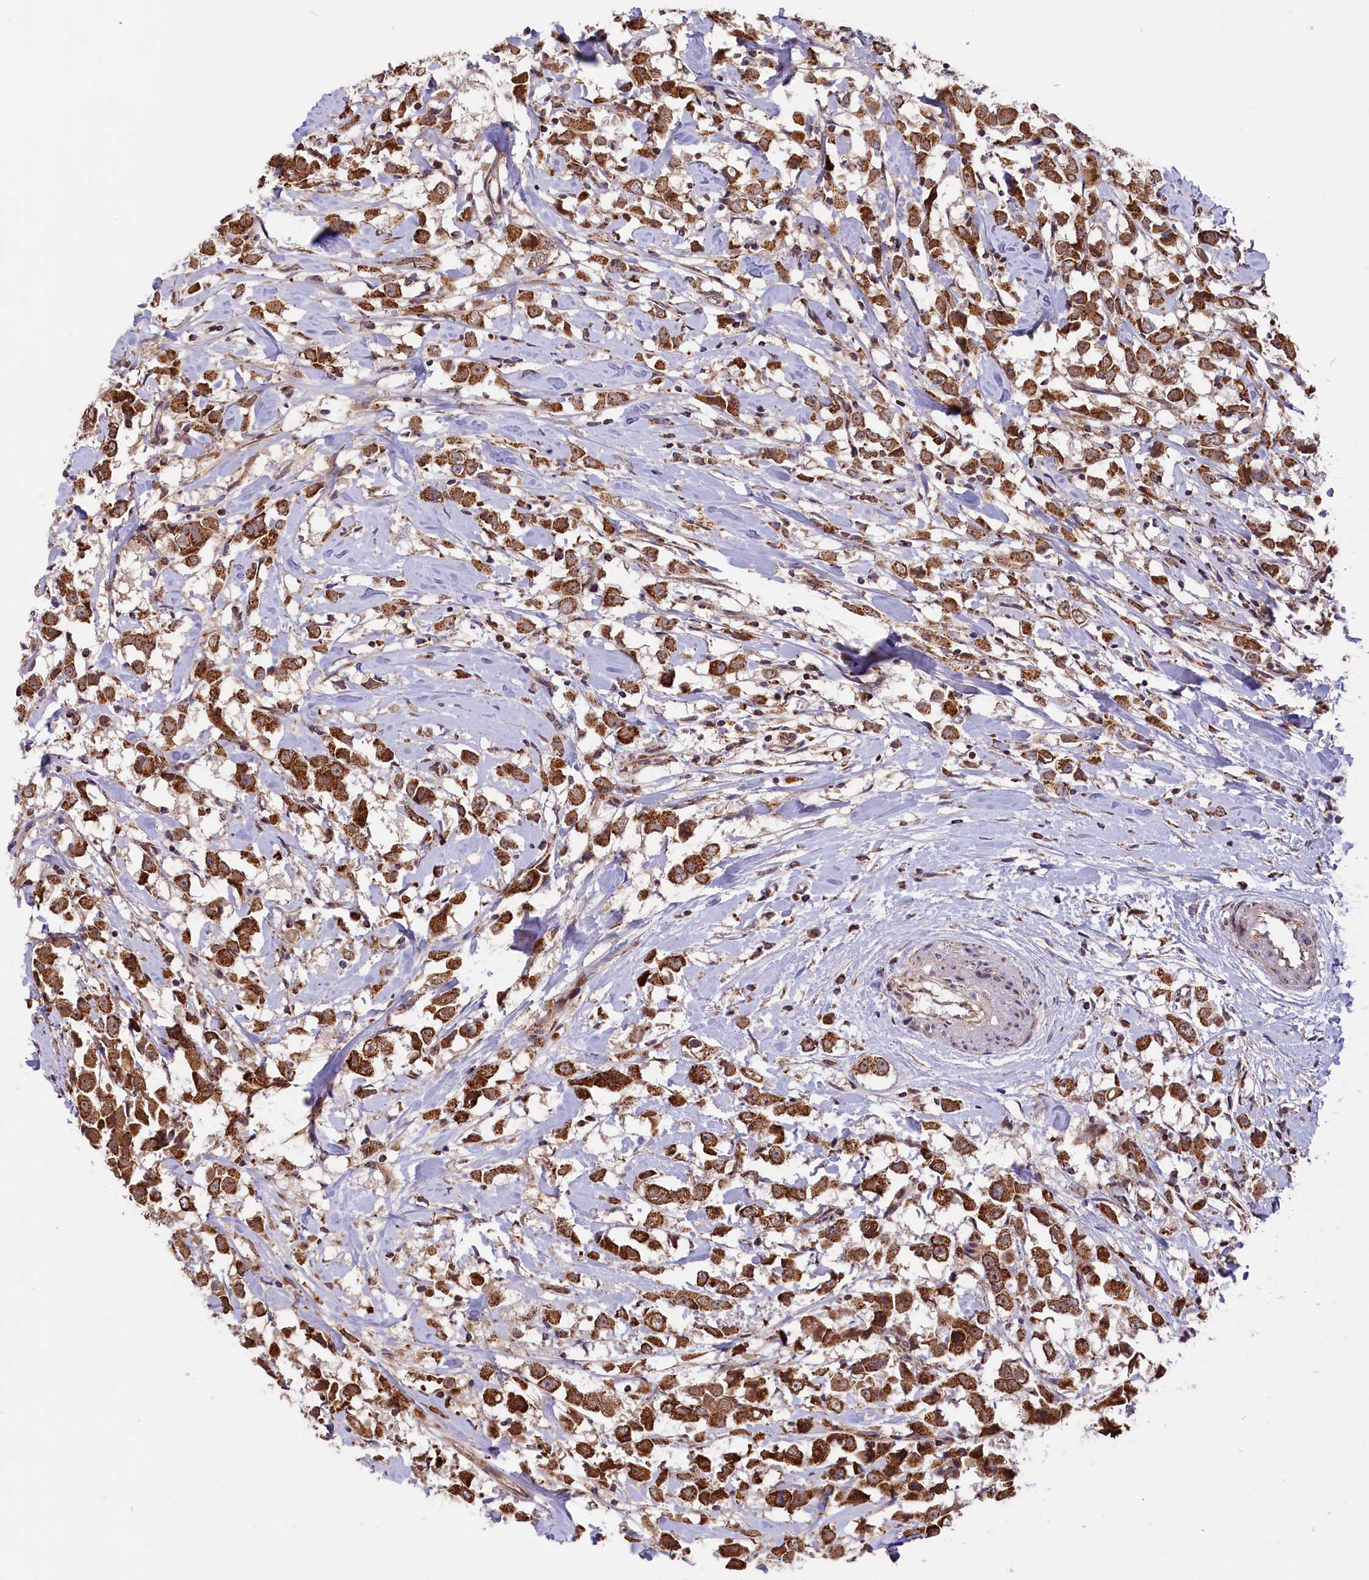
{"staining": {"intensity": "strong", "quantity": ">75%", "location": "cytoplasmic/membranous"}, "tissue": "breast cancer", "cell_type": "Tumor cells", "image_type": "cancer", "snomed": [{"axis": "morphology", "description": "Duct carcinoma"}, {"axis": "topography", "description": "Breast"}], "caption": "Breast infiltrating ductal carcinoma stained with a brown dye demonstrates strong cytoplasmic/membranous positive expression in approximately >75% of tumor cells.", "gene": "DUS3L", "patient": {"sex": "female", "age": 61}}